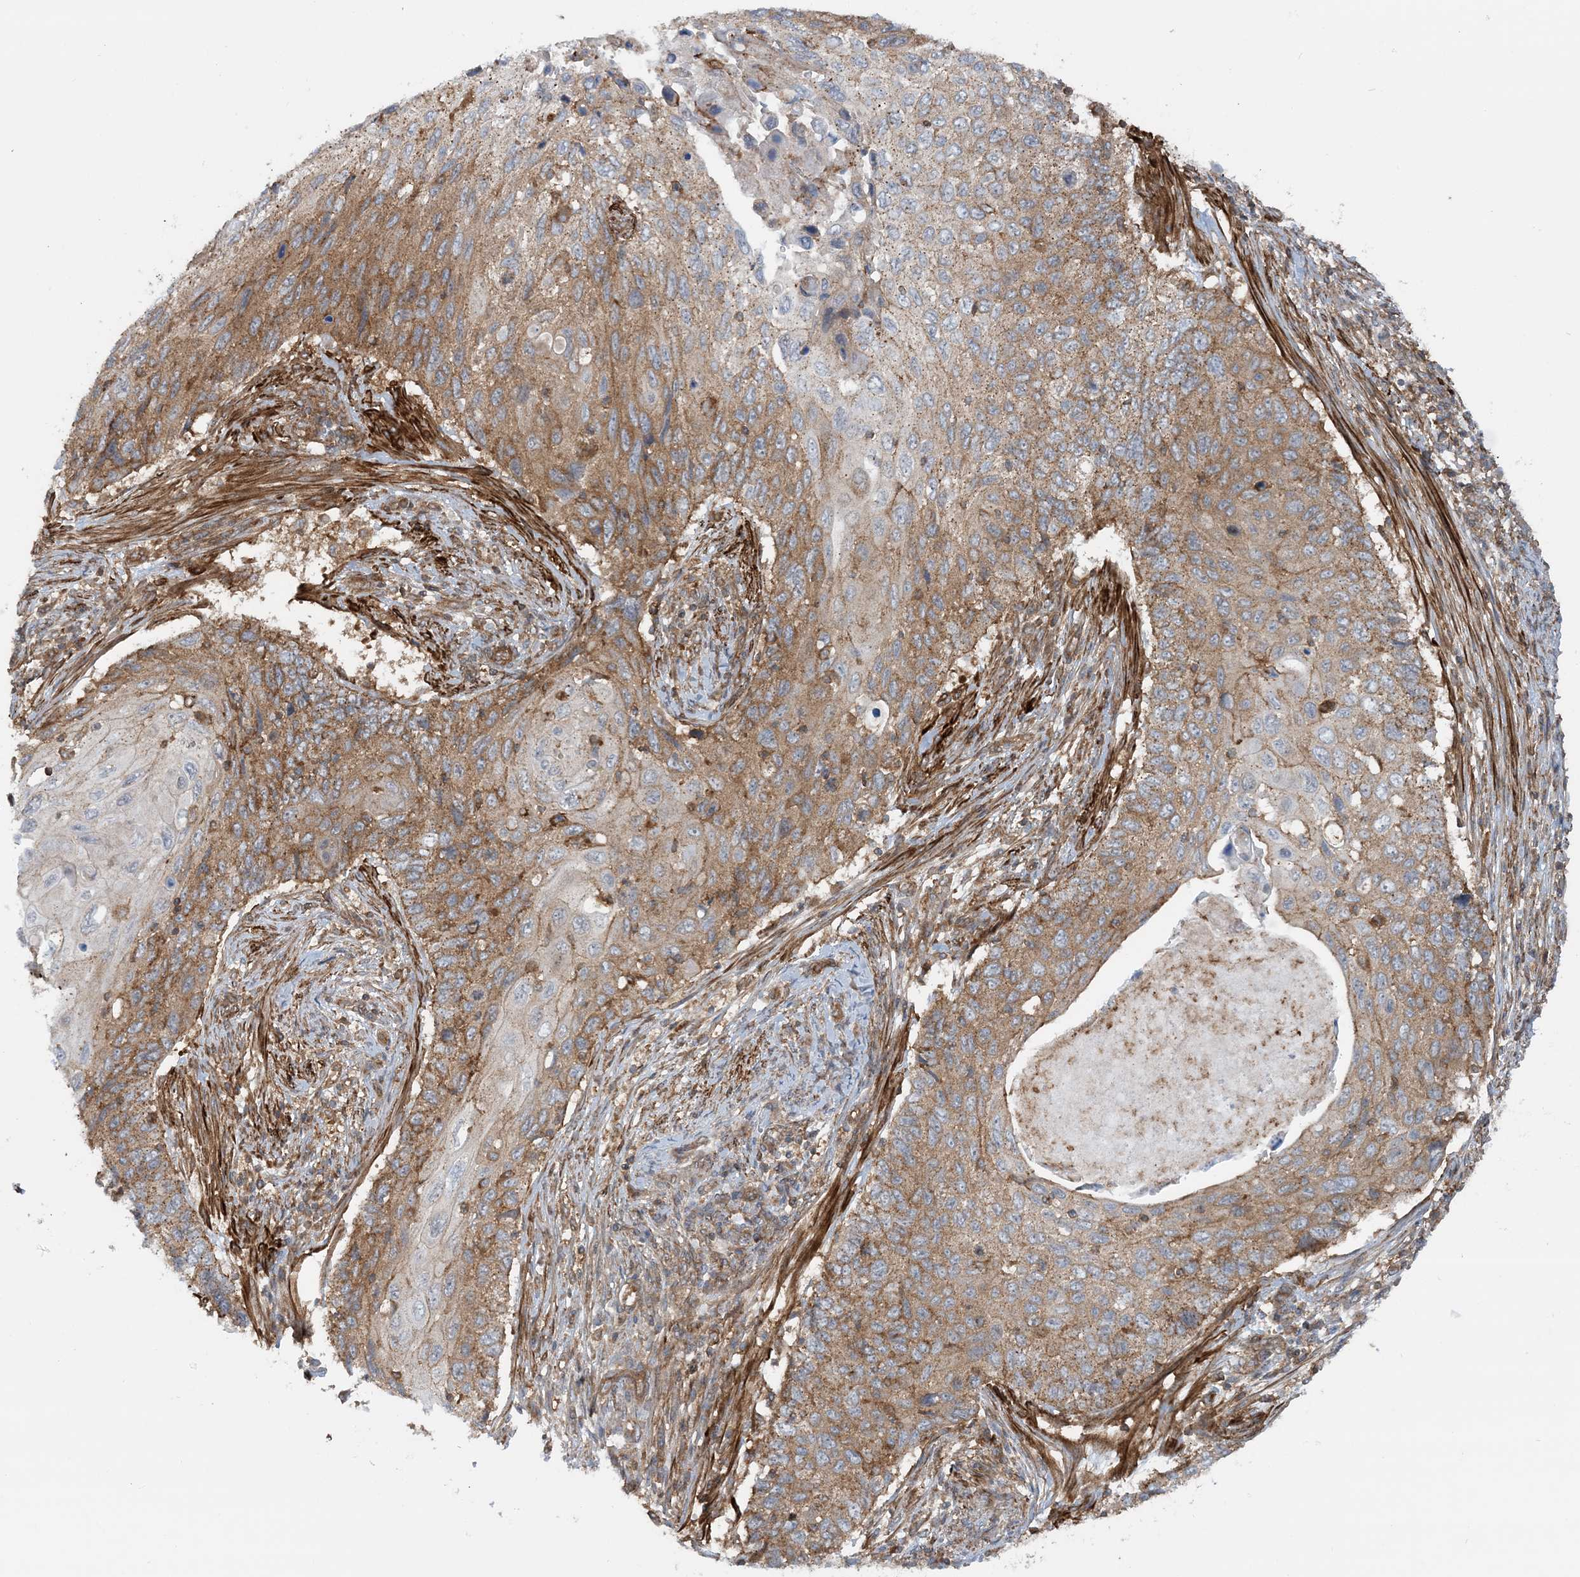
{"staining": {"intensity": "moderate", "quantity": "25%-75%", "location": "cytoplasmic/membranous"}, "tissue": "cervical cancer", "cell_type": "Tumor cells", "image_type": "cancer", "snomed": [{"axis": "morphology", "description": "Squamous cell carcinoma, NOS"}, {"axis": "topography", "description": "Cervix"}], "caption": "Moderate cytoplasmic/membranous positivity for a protein is seen in approximately 25%-75% of tumor cells of cervical cancer using IHC.", "gene": "STAM2", "patient": {"sex": "female", "age": 70}}